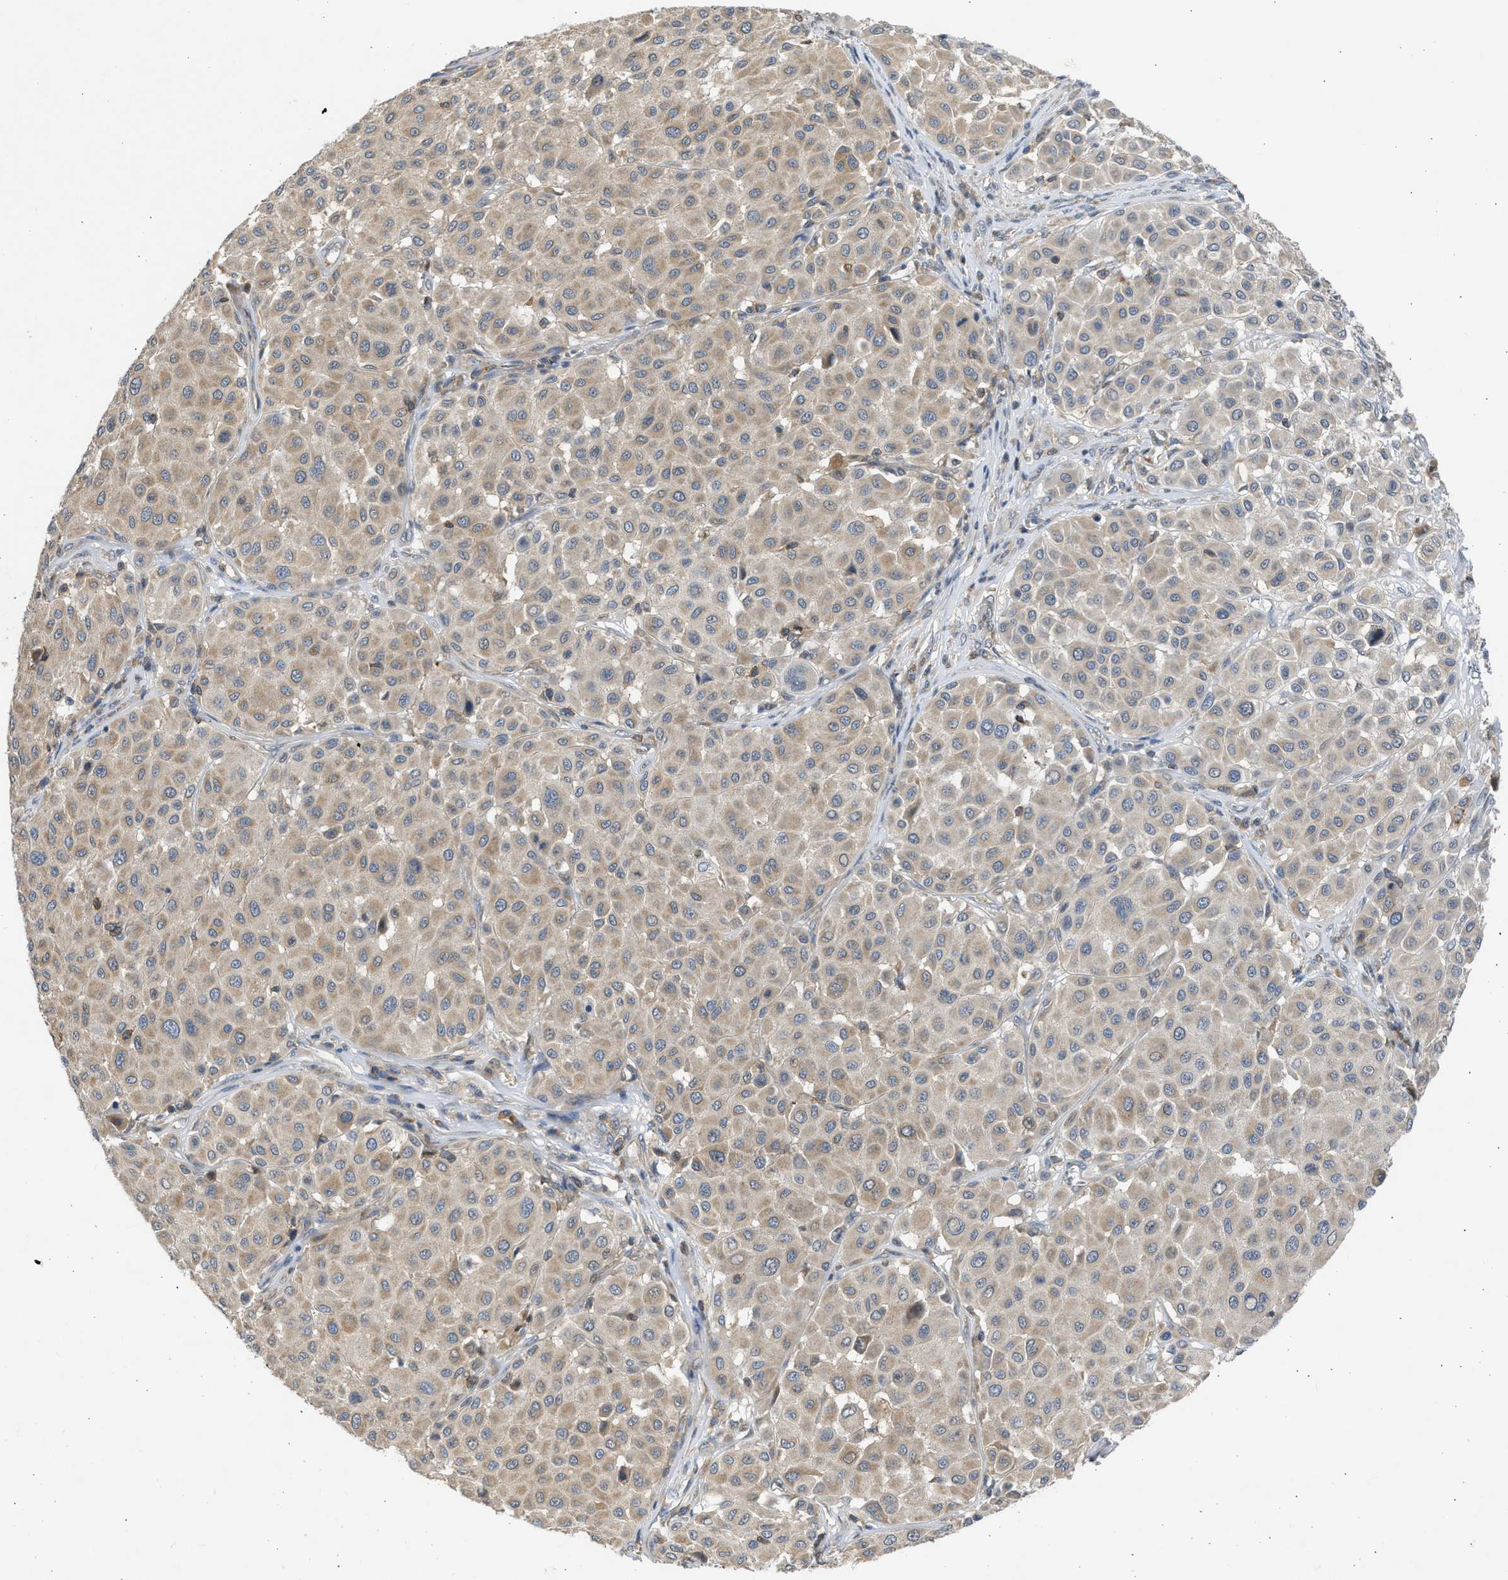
{"staining": {"intensity": "weak", "quantity": ">75%", "location": "cytoplasmic/membranous"}, "tissue": "melanoma", "cell_type": "Tumor cells", "image_type": "cancer", "snomed": [{"axis": "morphology", "description": "Malignant melanoma, Metastatic site"}, {"axis": "topography", "description": "Soft tissue"}], "caption": "Immunohistochemical staining of human malignant melanoma (metastatic site) reveals low levels of weak cytoplasmic/membranous staining in approximately >75% of tumor cells.", "gene": "CYP1A1", "patient": {"sex": "male", "age": 41}}